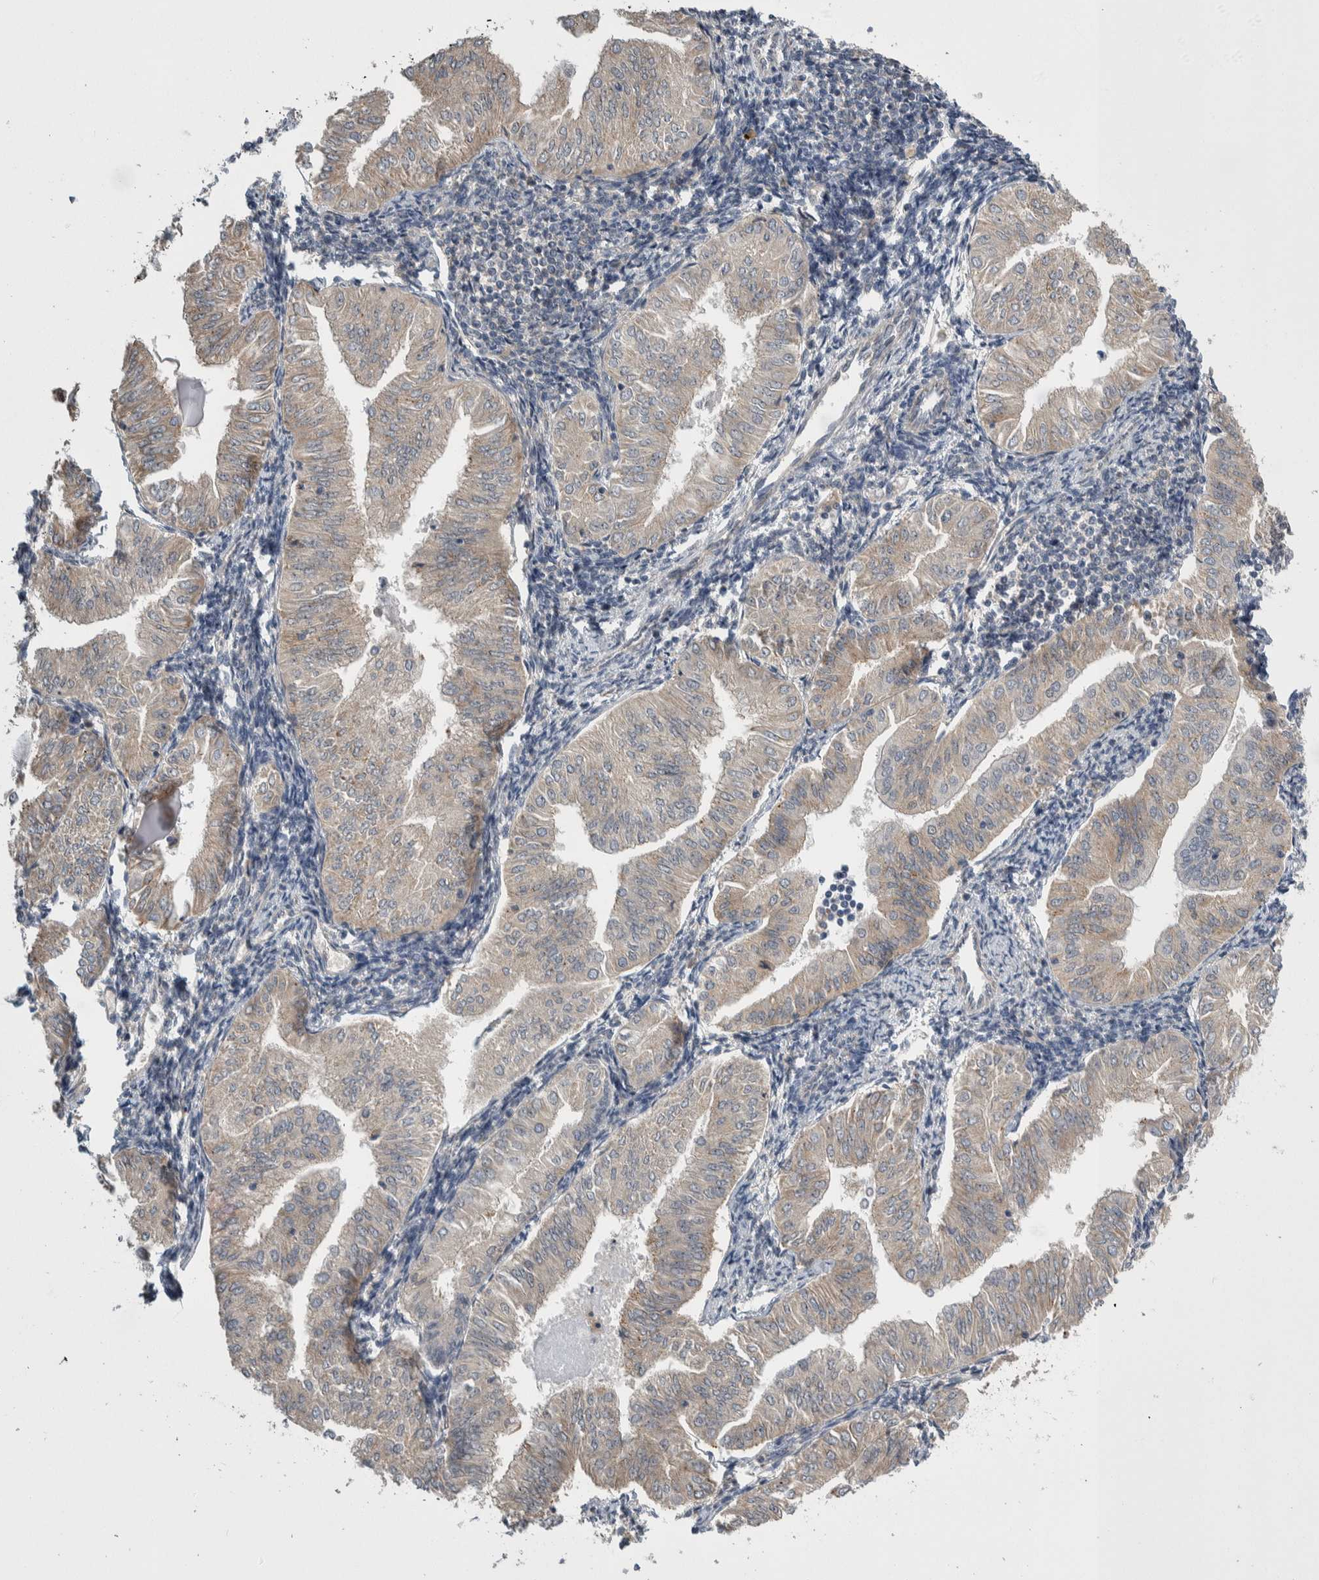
{"staining": {"intensity": "negative", "quantity": "none", "location": "none"}, "tissue": "endometrial cancer", "cell_type": "Tumor cells", "image_type": "cancer", "snomed": [{"axis": "morphology", "description": "Normal tissue, NOS"}, {"axis": "morphology", "description": "Adenocarcinoma, NOS"}, {"axis": "topography", "description": "Endometrium"}], "caption": "A histopathology image of adenocarcinoma (endometrial) stained for a protein shows no brown staining in tumor cells.", "gene": "PRDM4", "patient": {"sex": "female", "age": 53}}